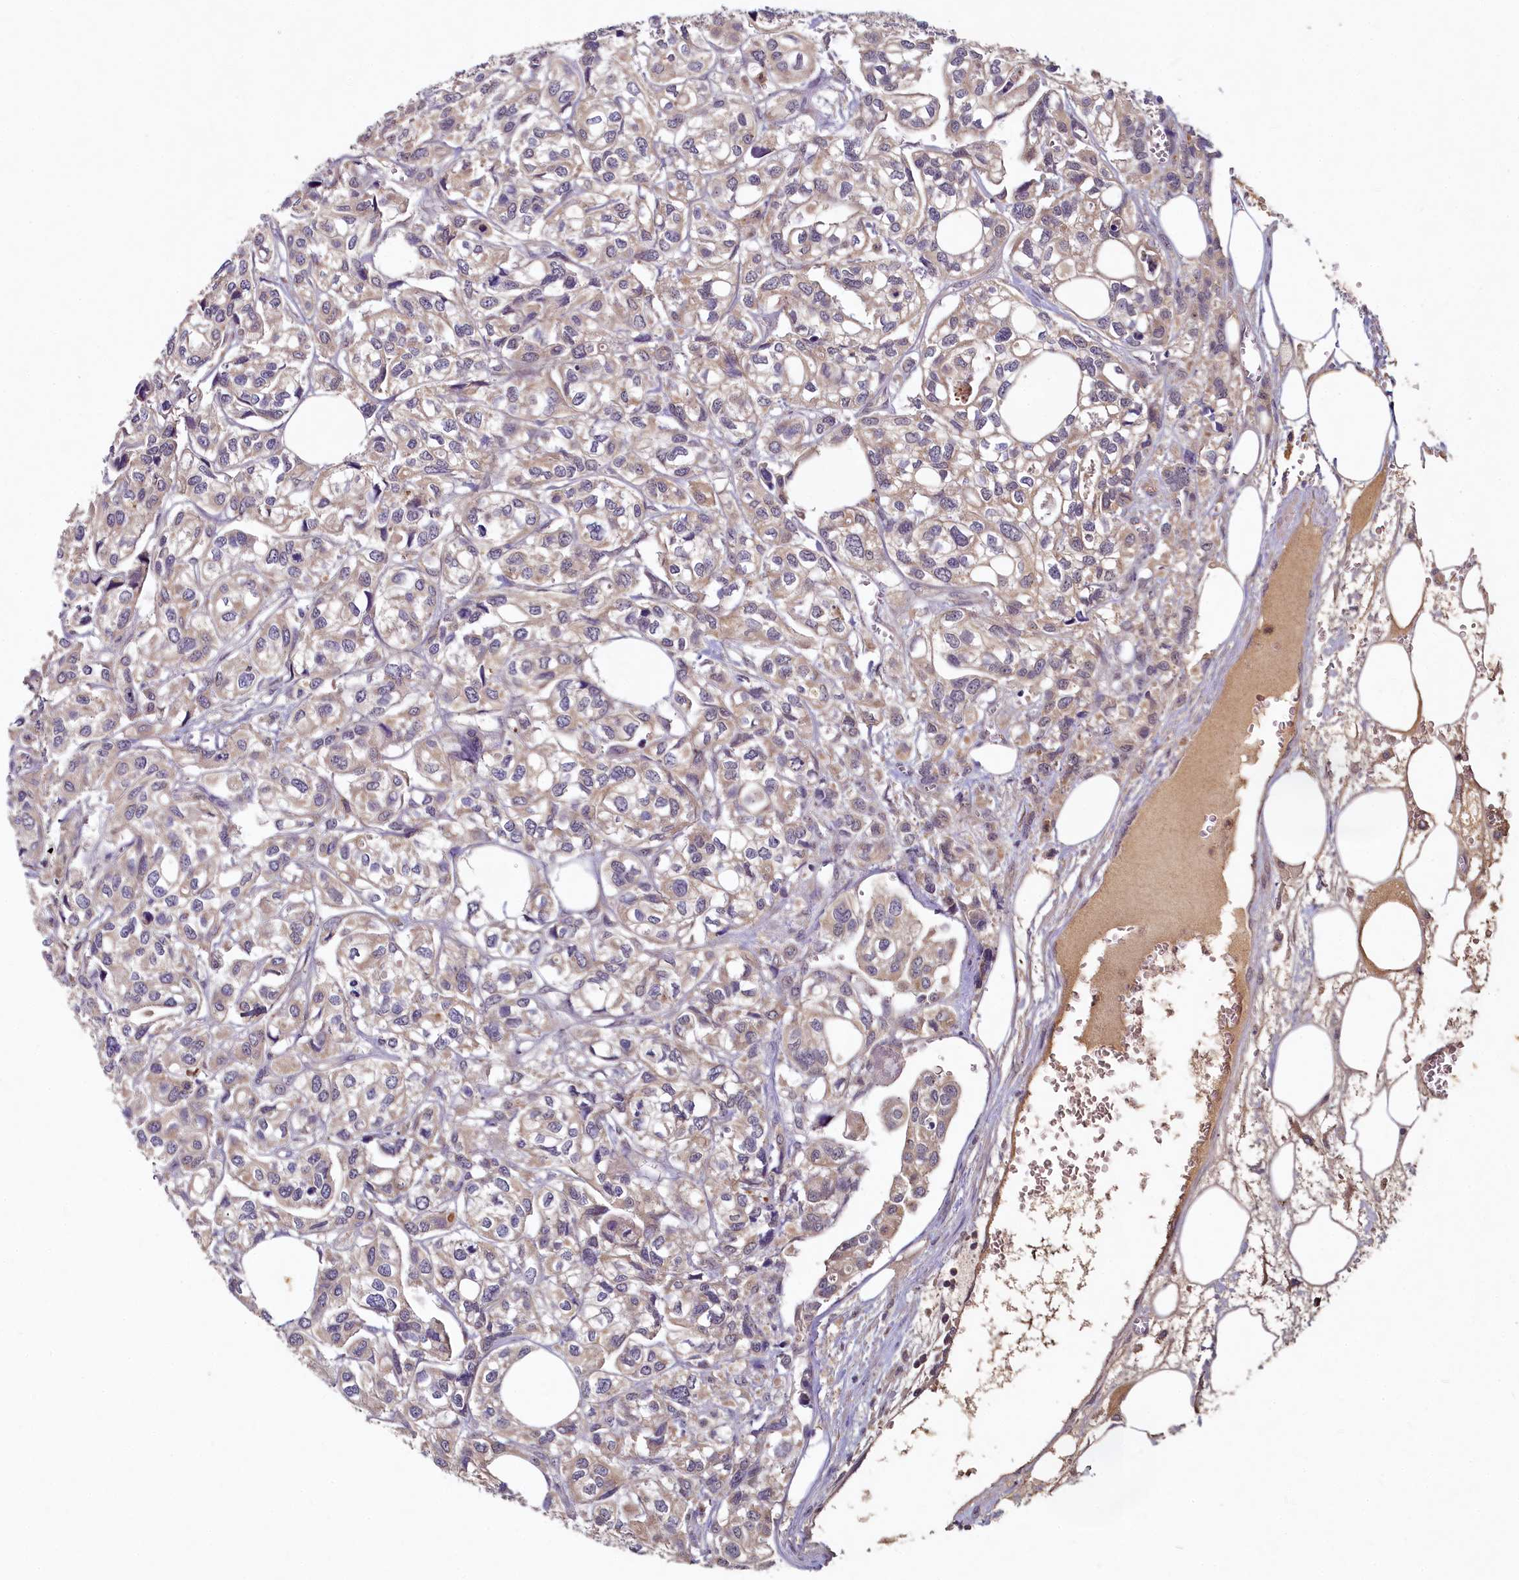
{"staining": {"intensity": "weak", "quantity": "<25%", "location": "cytoplasmic/membranous"}, "tissue": "urothelial cancer", "cell_type": "Tumor cells", "image_type": "cancer", "snomed": [{"axis": "morphology", "description": "Urothelial carcinoma, High grade"}, {"axis": "topography", "description": "Urinary bladder"}], "caption": "Tumor cells show no significant protein staining in urothelial cancer.", "gene": "HERC3", "patient": {"sex": "male", "age": 67}}